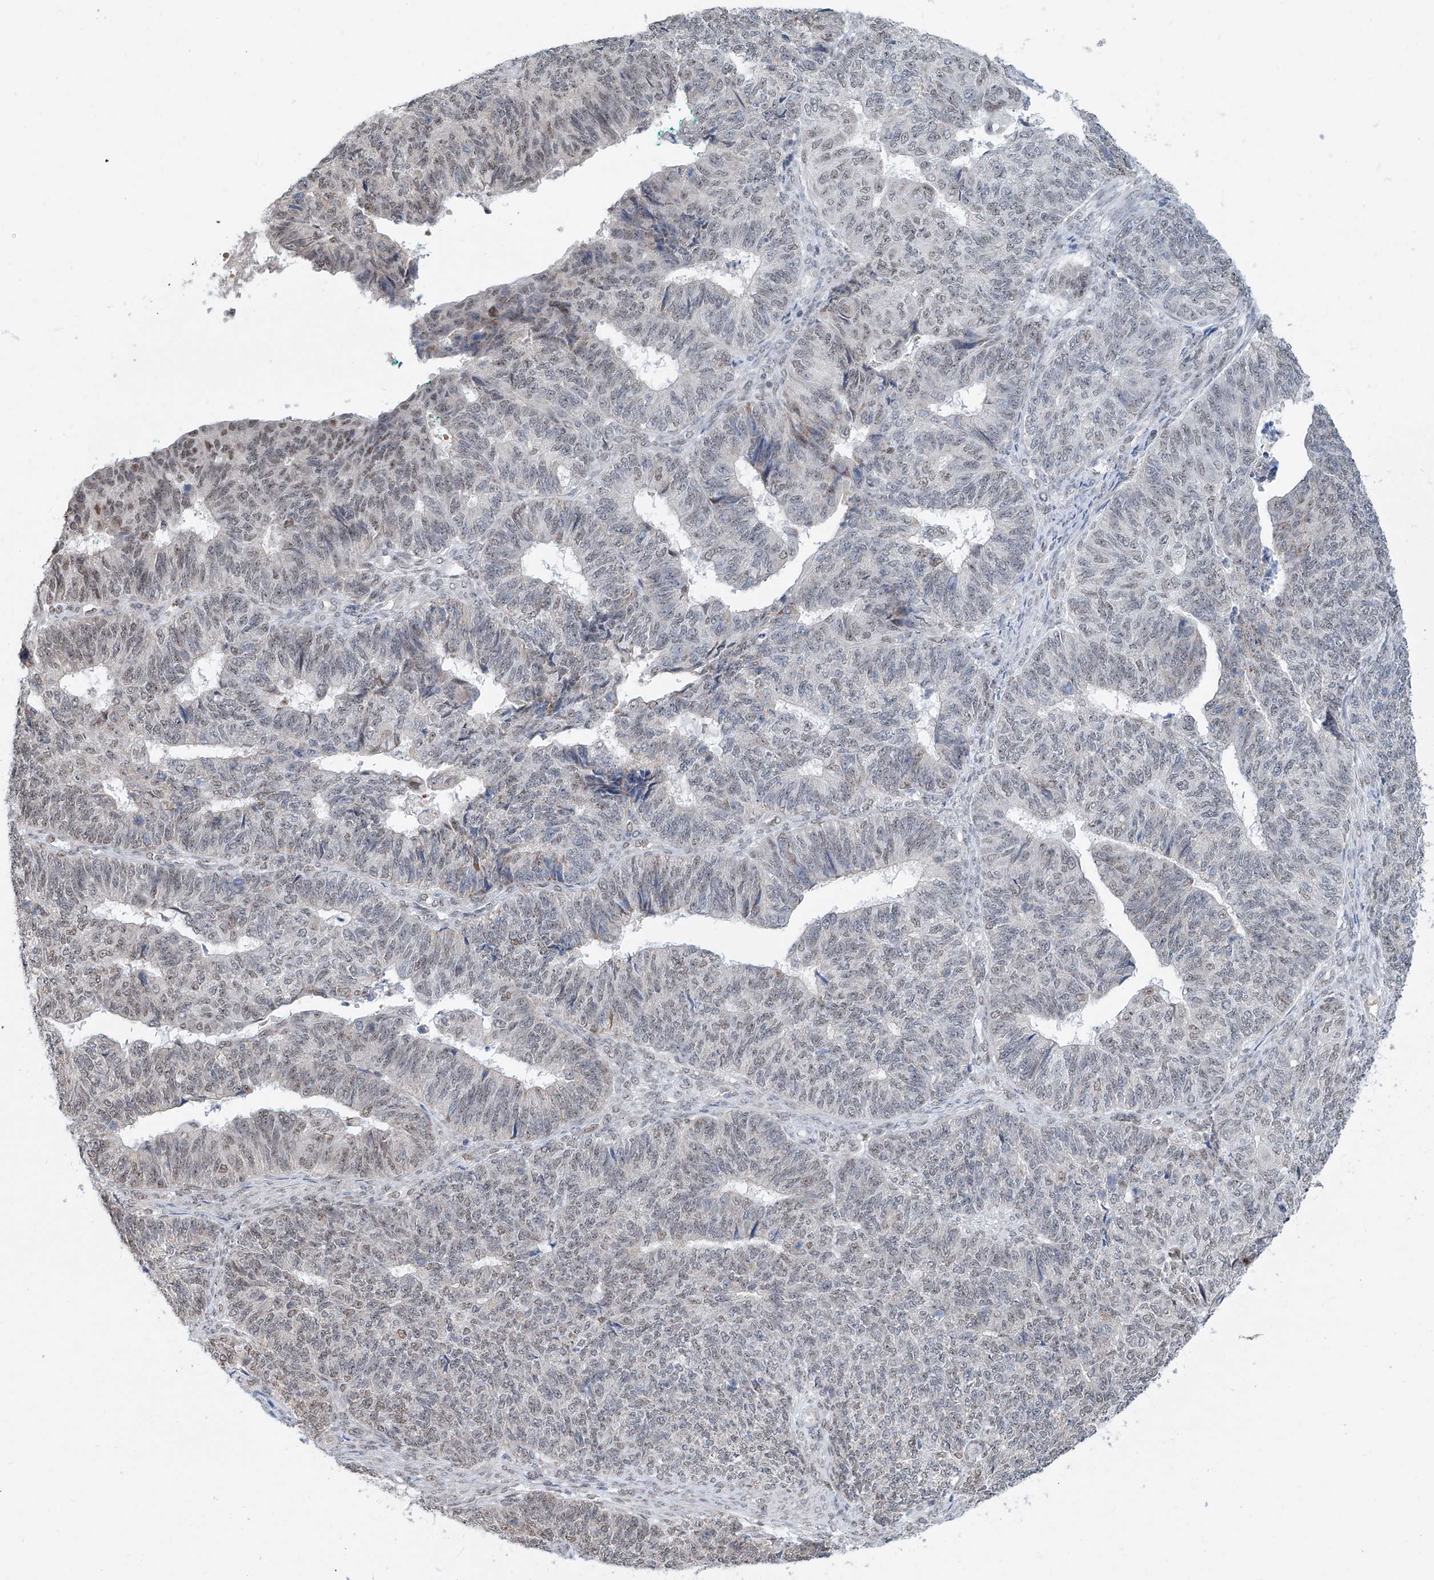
{"staining": {"intensity": "weak", "quantity": "25%-75%", "location": "nuclear"}, "tissue": "endometrial cancer", "cell_type": "Tumor cells", "image_type": "cancer", "snomed": [{"axis": "morphology", "description": "Adenocarcinoma, NOS"}, {"axis": "topography", "description": "Endometrium"}], "caption": "Immunohistochemistry (IHC) (DAB (3,3'-diaminobenzidine)) staining of endometrial adenocarcinoma demonstrates weak nuclear protein positivity in about 25%-75% of tumor cells. Using DAB (3,3'-diaminobenzidine) (brown) and hematoxylin (blue) stains, captured at high magnification using brightfield microscopy.", "gene": "SDE2", "patient": {"sex": "female", "age": 32}}